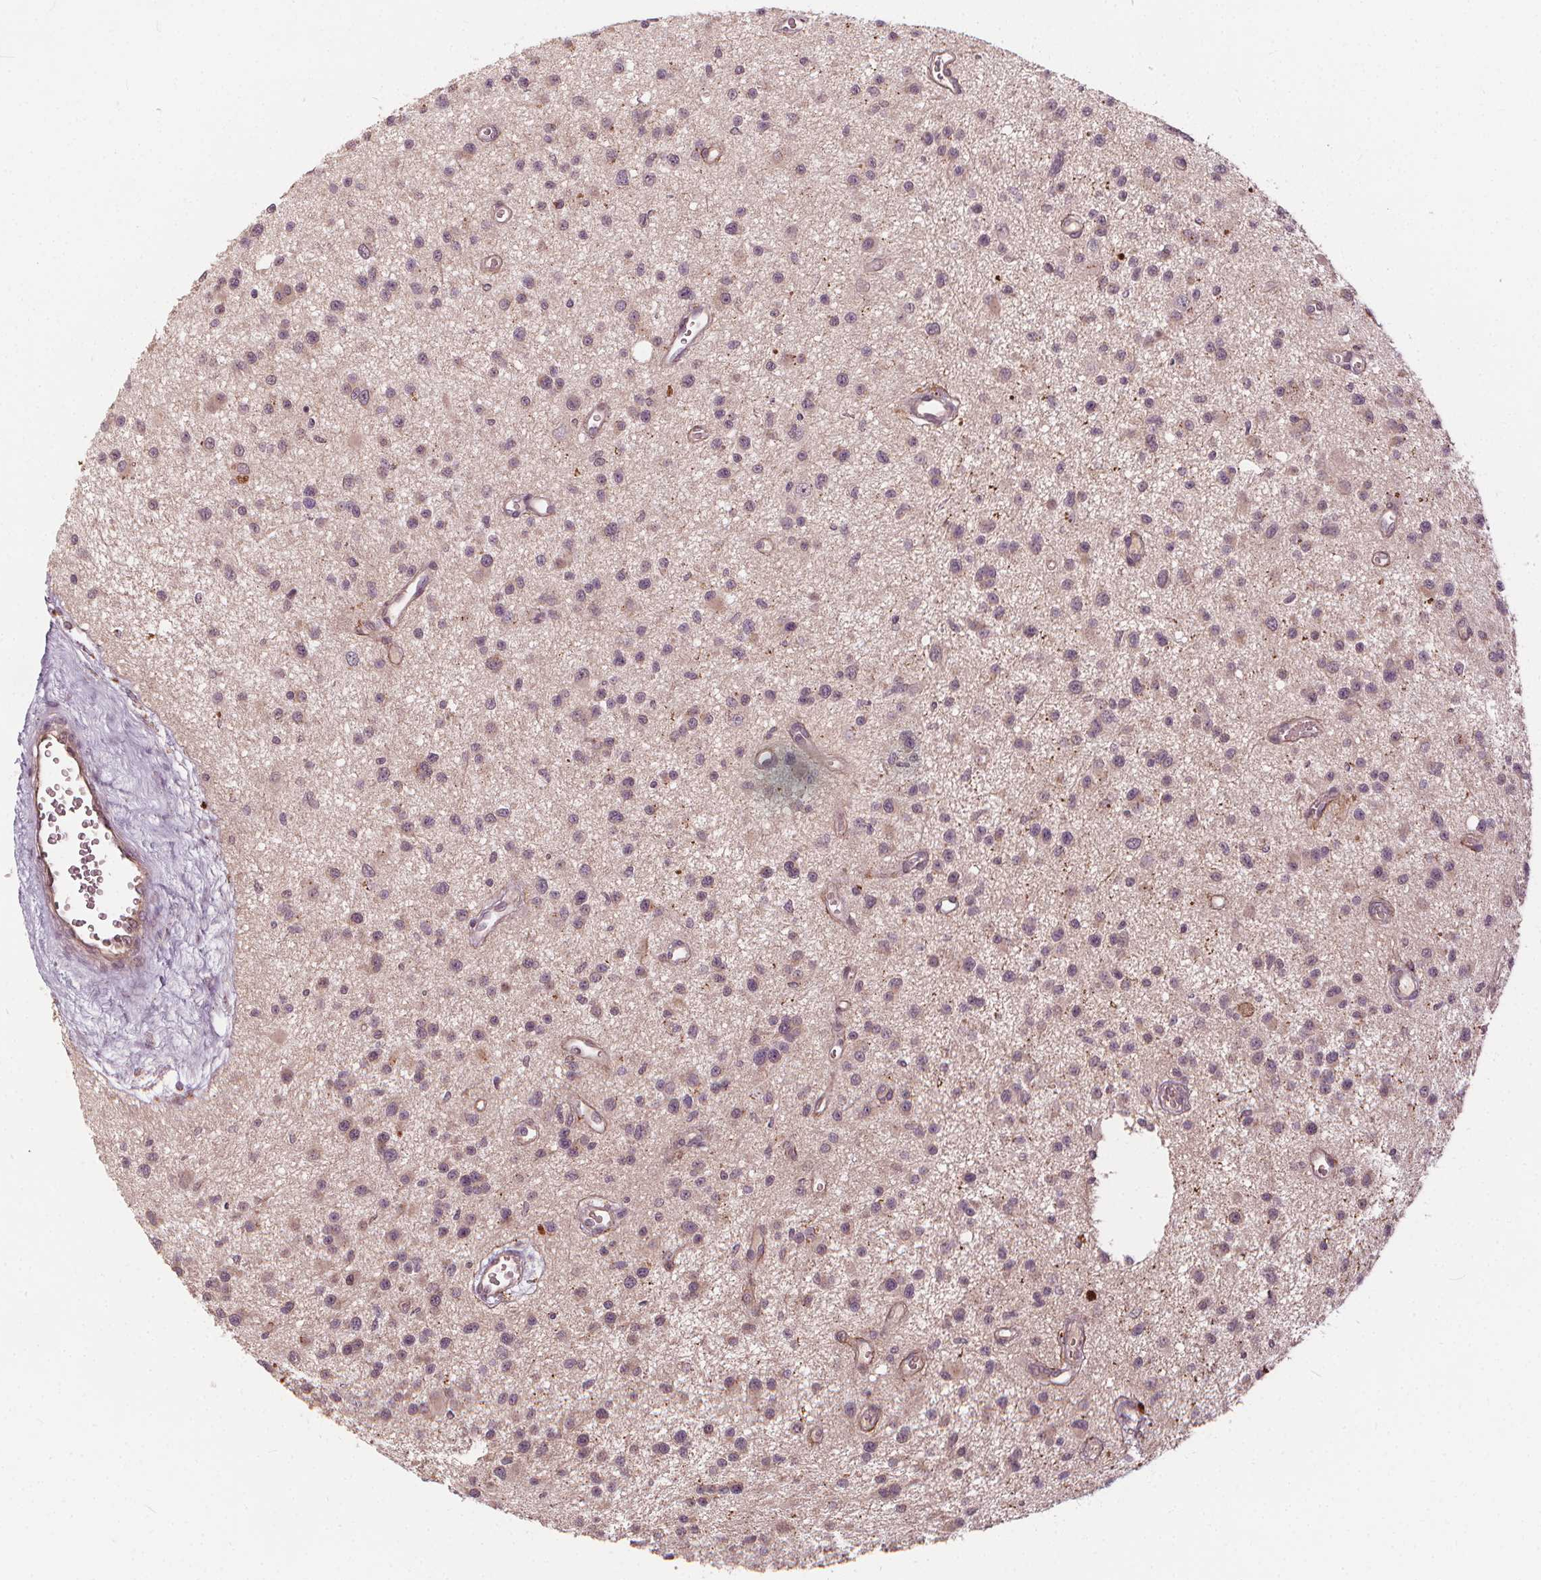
{"staining": {"intensity": "weak", "quantity": "<25%", "location": "cytoplasmic/membranous"}, "tissue": "glioma", "cell_type": "Tumor cells", "image_type": "cancer", "snomed": [{"axis": "morphology", "description": "Glioma, malignant, Low grade"}, {"axis": "topography", "description": "Brain"}], "caption": "DAB (3,3'-diaminobenzidine) immunohistochemical staining of glioma displays no significant positivity in tumor cells.", "gene": "IPO13", "patient": {"sex": "male", "age": 43}}